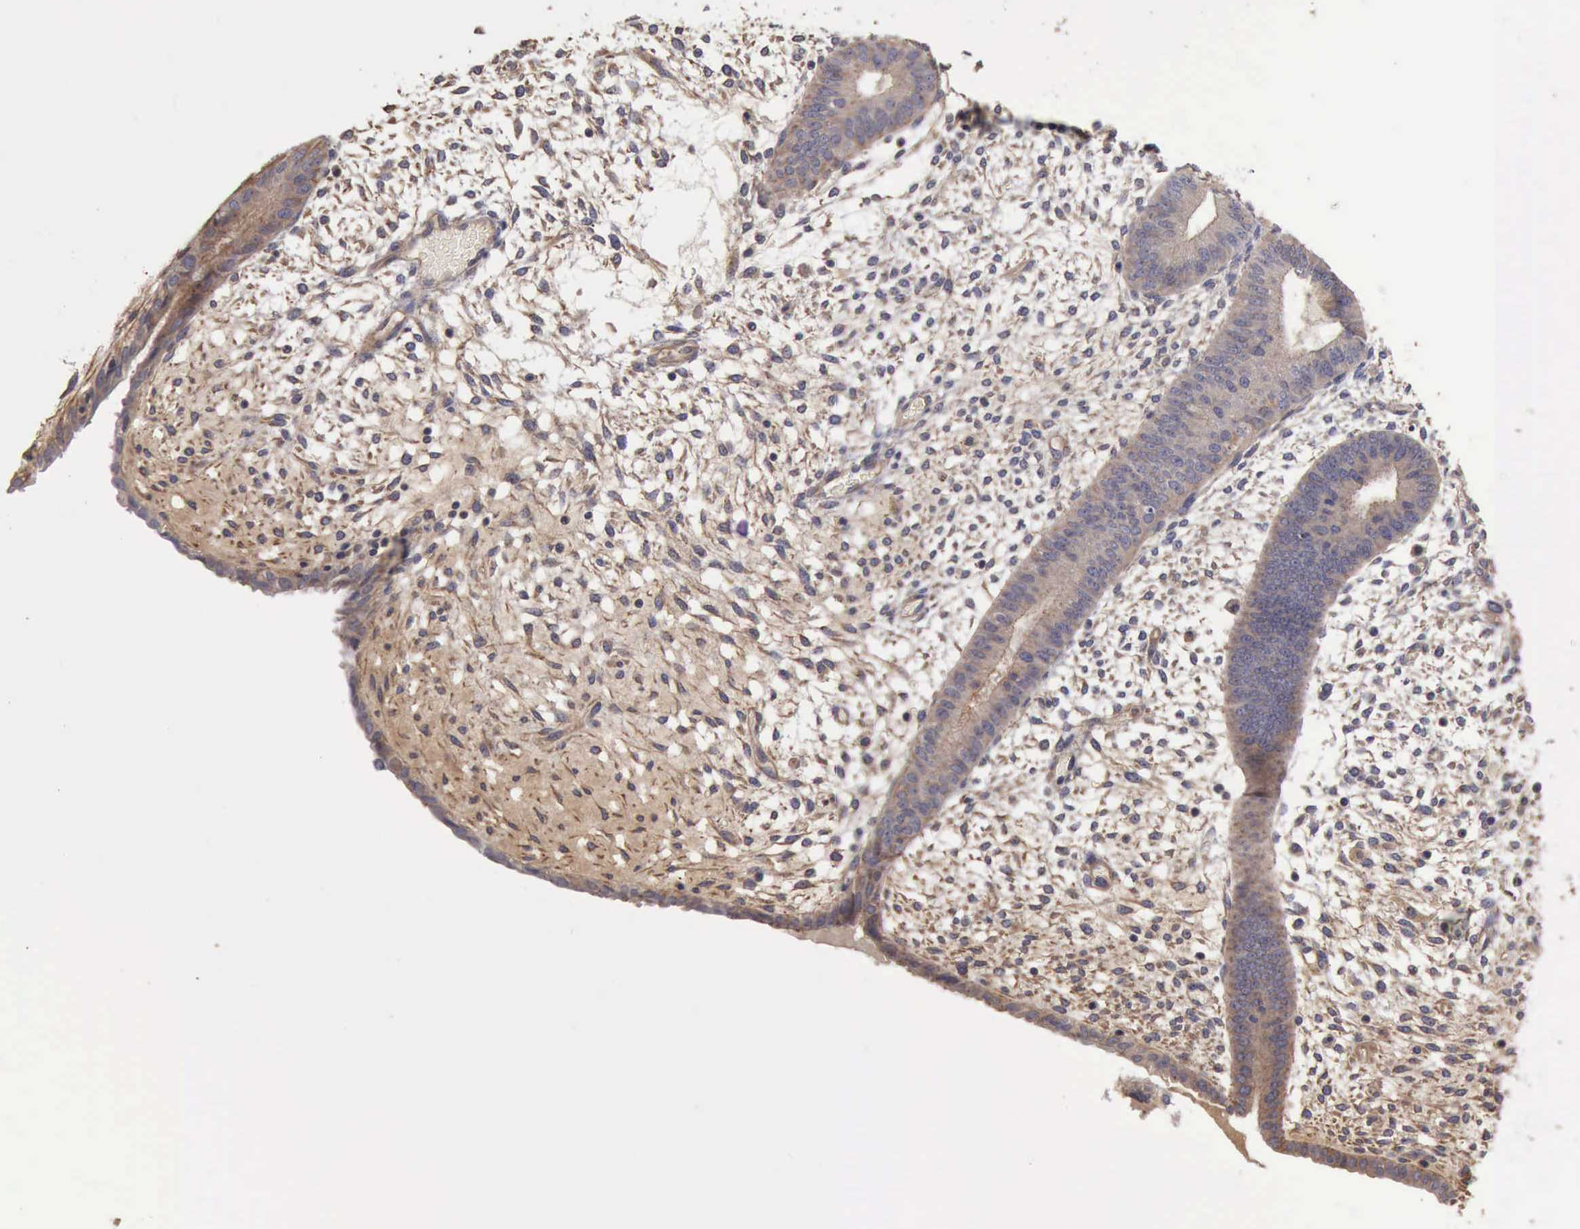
{"staining": {"intensity": "weak", "quantity": "25%-75%", "location": "cytoplasmic/membranous"}, "tissue": "endometrium", "cell_type": "Cells in endometrial stroma", "image_type": "normal", "snomed": [{"axis": "morphology", "description": "Normal tissue, NOS"}, {"axis": "topography", "description": "Endometrium"}], "caption": "DAB (3,3'-diaminobenzidine) immunohistochemical staining of unremarkable endometrium displays weak cytoplasmic/membranous protein positivity in approximately 25%-75% of cells in endometrial stroma. The staining was performed using DAB to visualize the protein expression in brown, while the nuclei were stained in blue with hematoxylin (Magnification: 20x).", "gene": "BMX", "patient": {"sex": "female", "age": 42}}